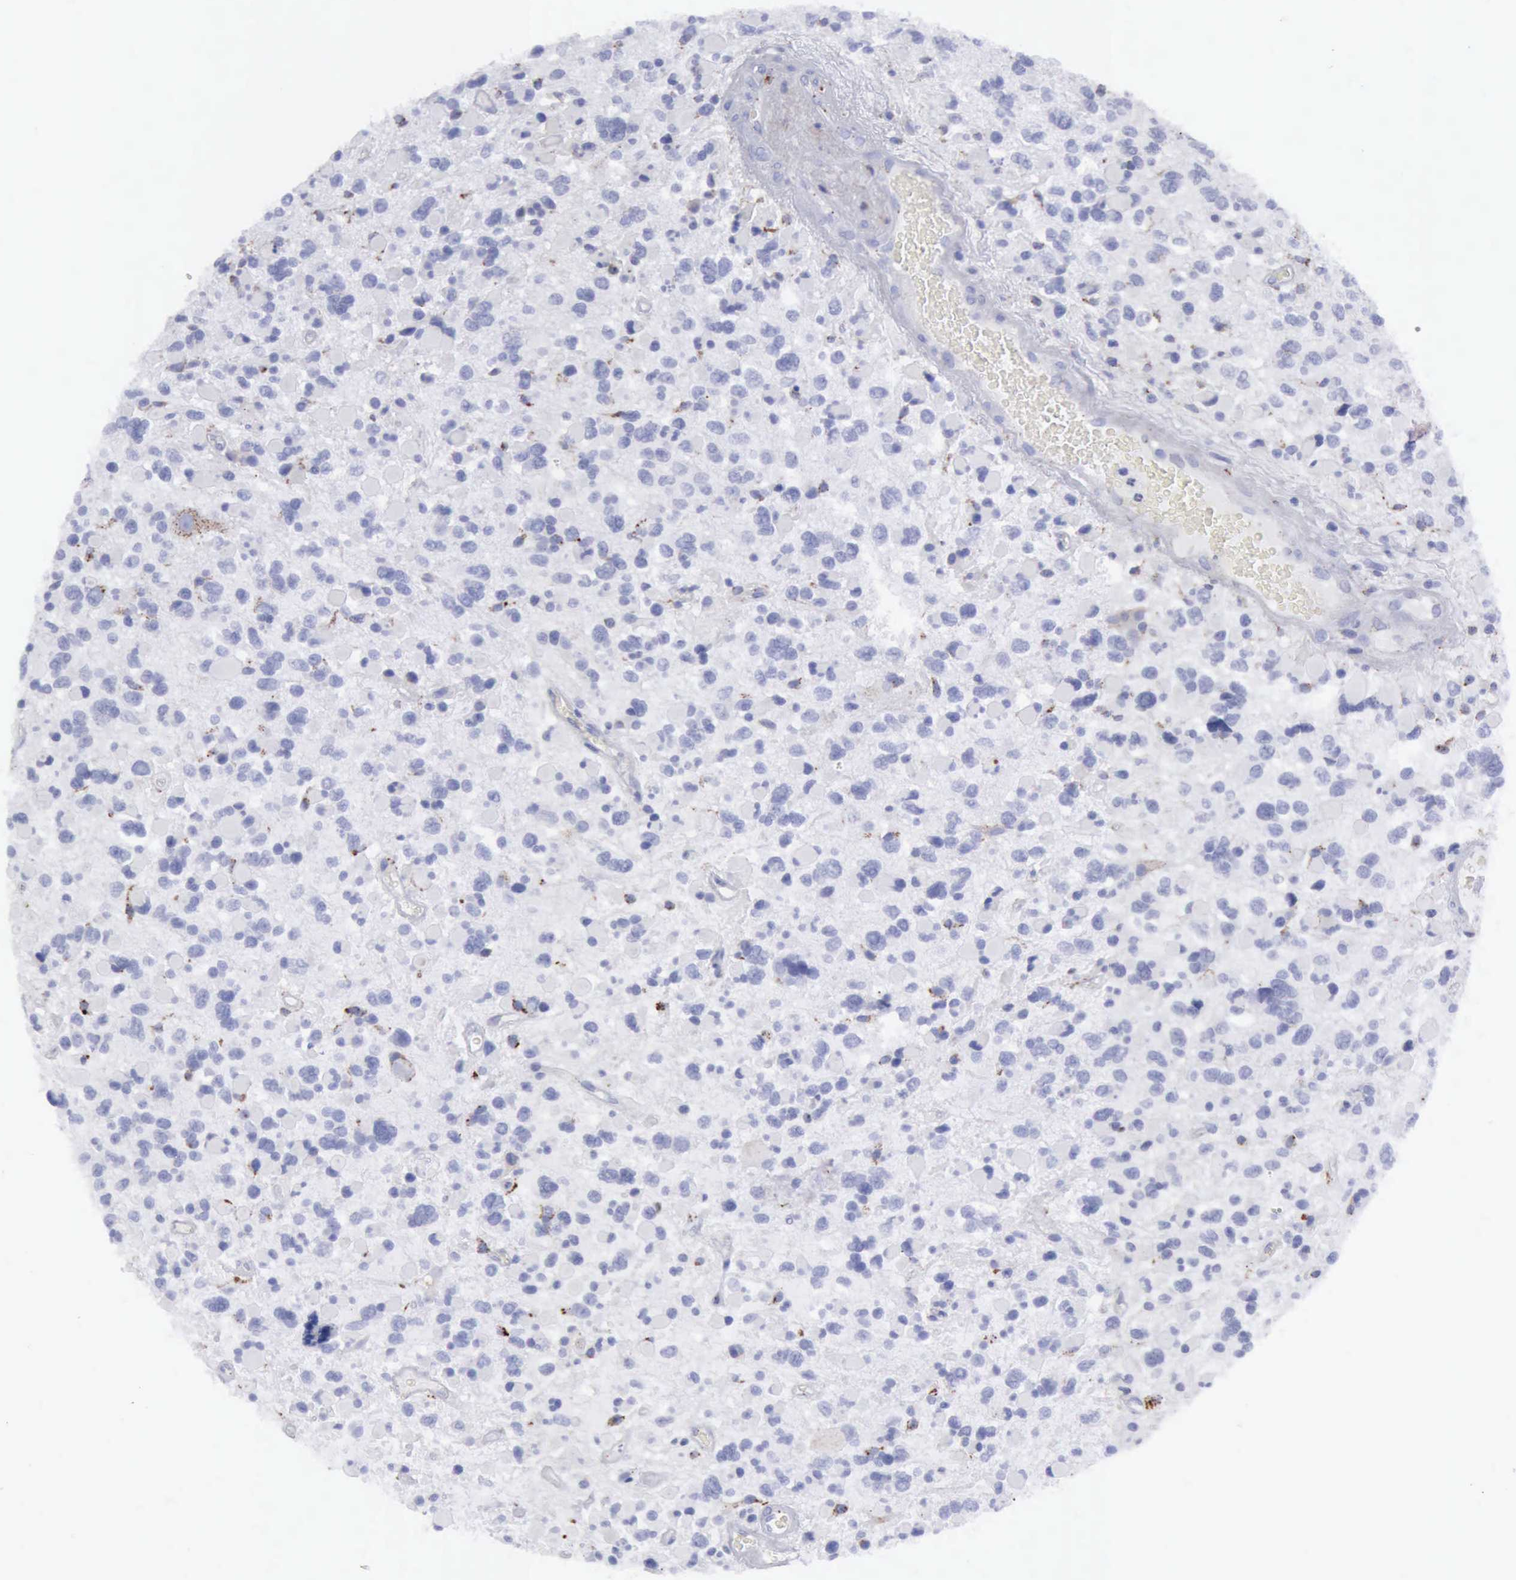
{"staining": {"intensity": "negative", "quantity": "none", "location": "none"}, "tissue": "glioma", "cell_type": "Tumor cells", "image_type": "cancer", "snomed": [{"axis": "morphology", "description": "Glioma, malignant, High grade"}, {"axis": "topography", "description": "Brain"}], "caption": "DAB immunohistochemical staining of human malignant glioma (high-grade) reveals no significant expression in tumor cells.", "gene": "CTSS", "patient": {"sex": "female", "age": 37}}